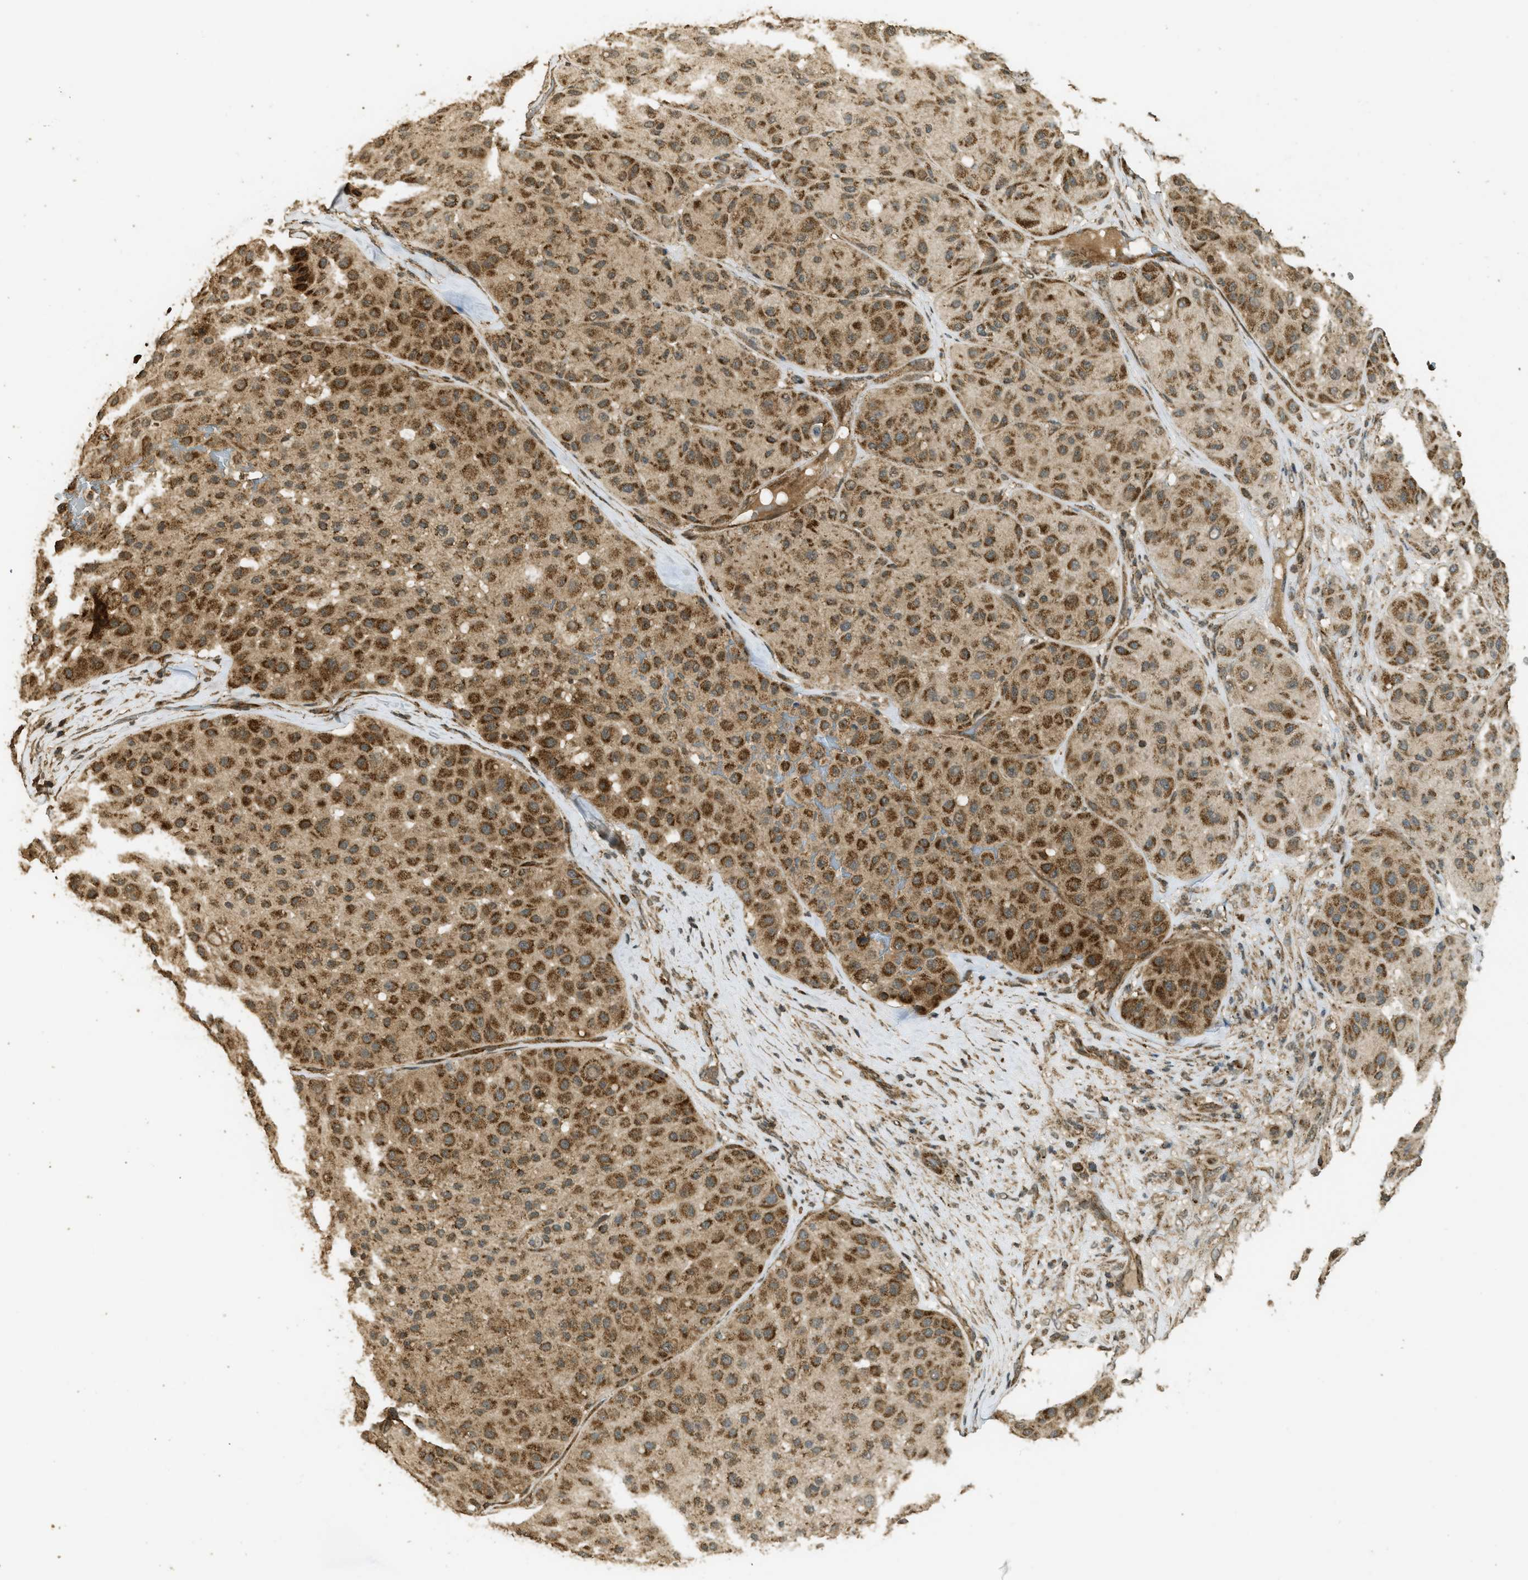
{"staining": {"intensity": "strong", "quantity": ">75%", "location": "cytoplasmic/membranous"}, "tissue": "melanoma", "cell_type": "Tumor cells", "image_type": "cancer", "snomed": [{"axis": "morphology", "description": "Normal tissue, NOS"}, {"axis": "morphology", "description": "Malignant melanoma, Metastatic site"}, {"axis": "topography", "description": "Skin"}], "caption": "Tumor cells reveal high levels of strong cytoplasmic/membranous staining in about >75% of cells in melanoma.", "gene": "CTPS1", "patient": {"sex": "male", "age": 41}}